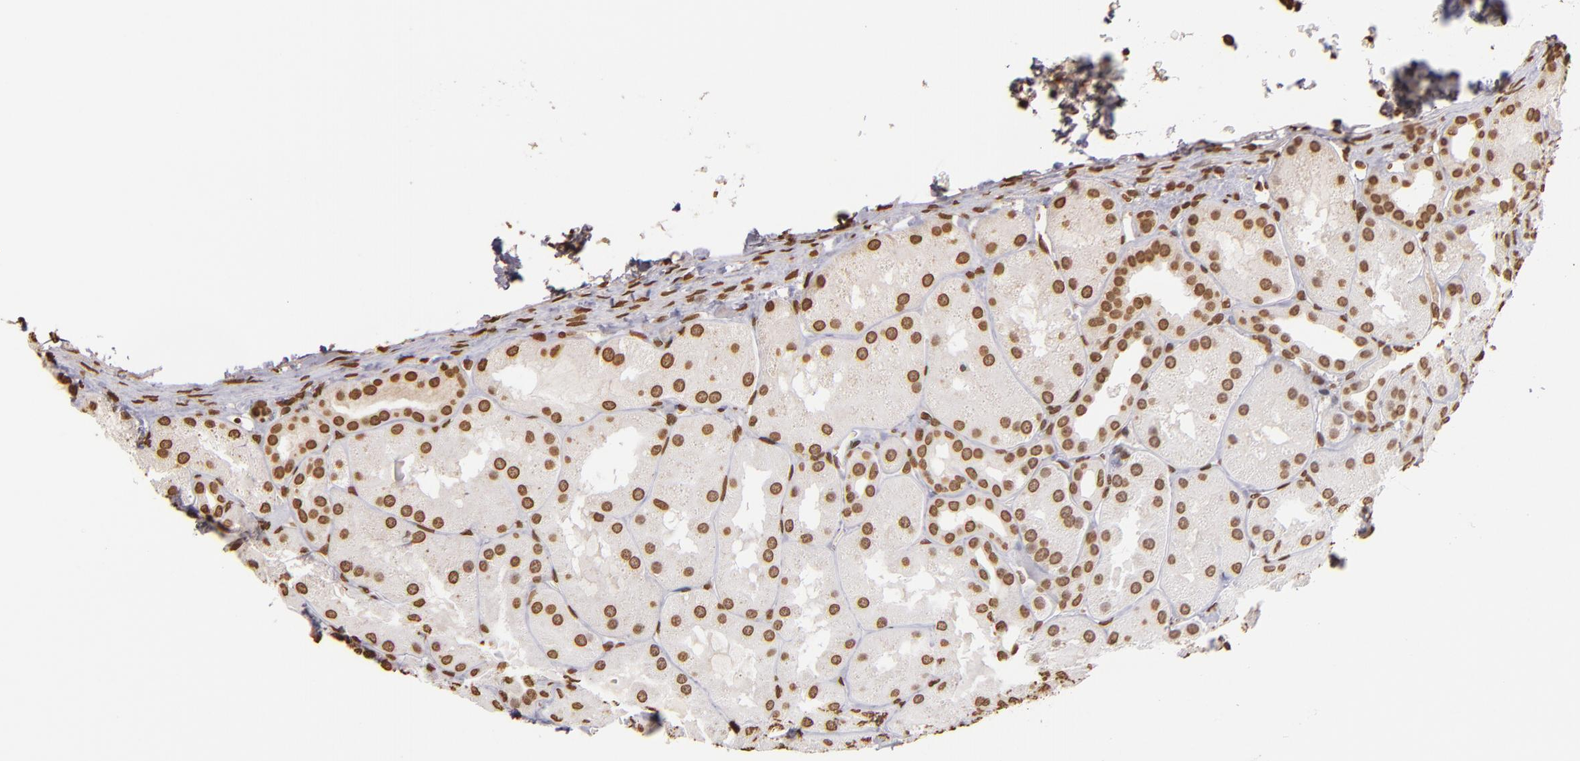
{"staining": {"intensity": "moderate", "quantity": ">75%", "location": "nuclear"}, "tissue": "kidney", "cell_type": "Cells in glomeruli", "image_type": "normal", "snomed": [{"axis": "morphology", "description": "Normal tissue, NOS"}, {"axis": "topography", "description": "Kidney"}], "caption": "Protein analysis of benign kidney reveals moderate nuclear staining in about >75% of cells in glomeruli. (DAB = brown stain, brightfield microscopy at high magnification).", "gene": "LBX1", "patient": {"sex": "male", "age": 28}}